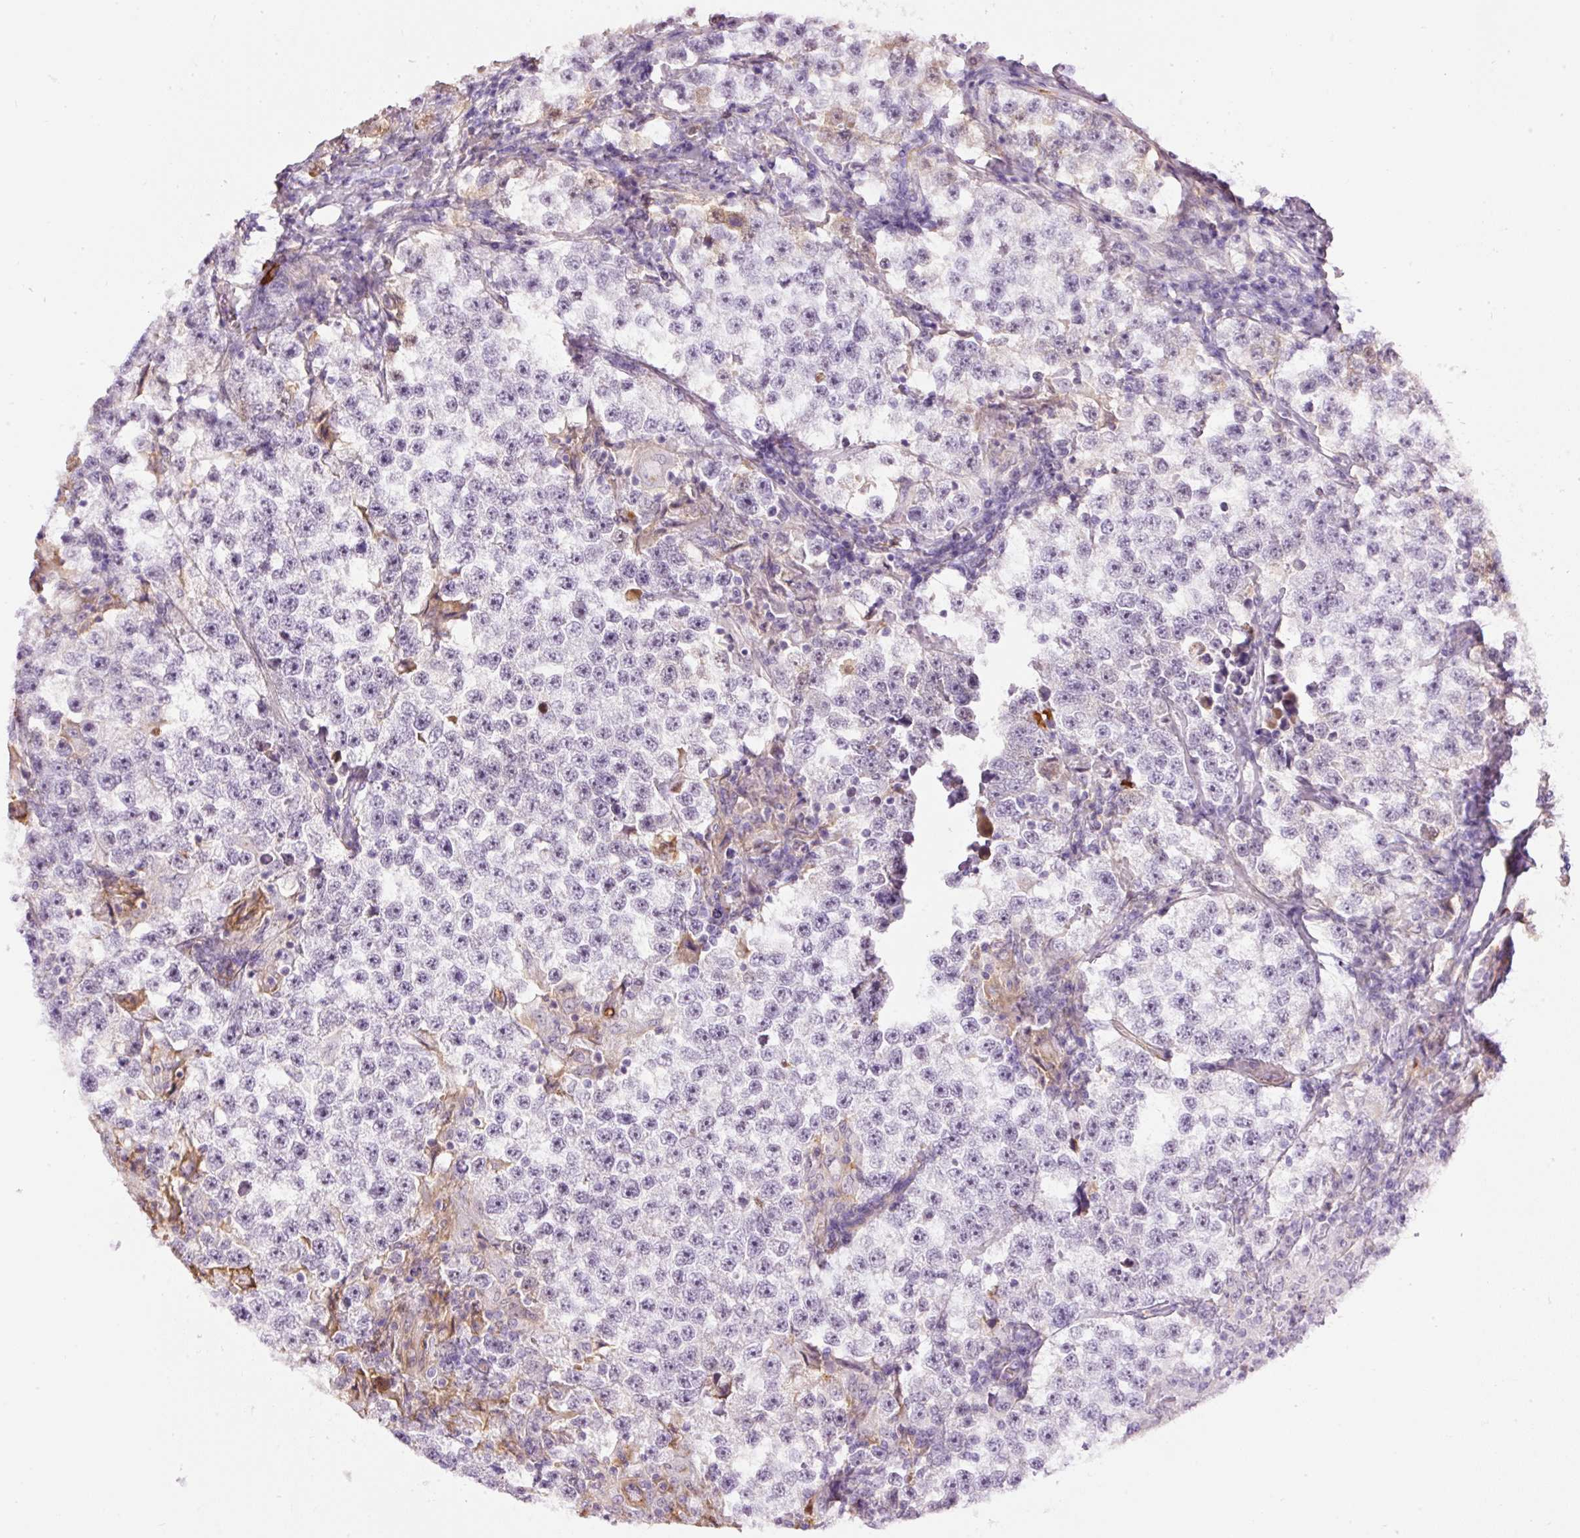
{"staining": {"intensity": "negative", "quantity": "none", "location": "none"}, "tissue": "testis cancer", "cell_type": "Tumor cells", "image_type": "cancer", "snomed": [{"axis": "morphology", "description": "Seminoma, NOS"}, {"axis": "topography", "description": "Testis"}], "caption": "This is an immunohistochemistry micrograph of testis seminoma. There is no expression in tumor cells.", "gene": "PRPF38B", "patient": {"sex": "male", "age": 46}}